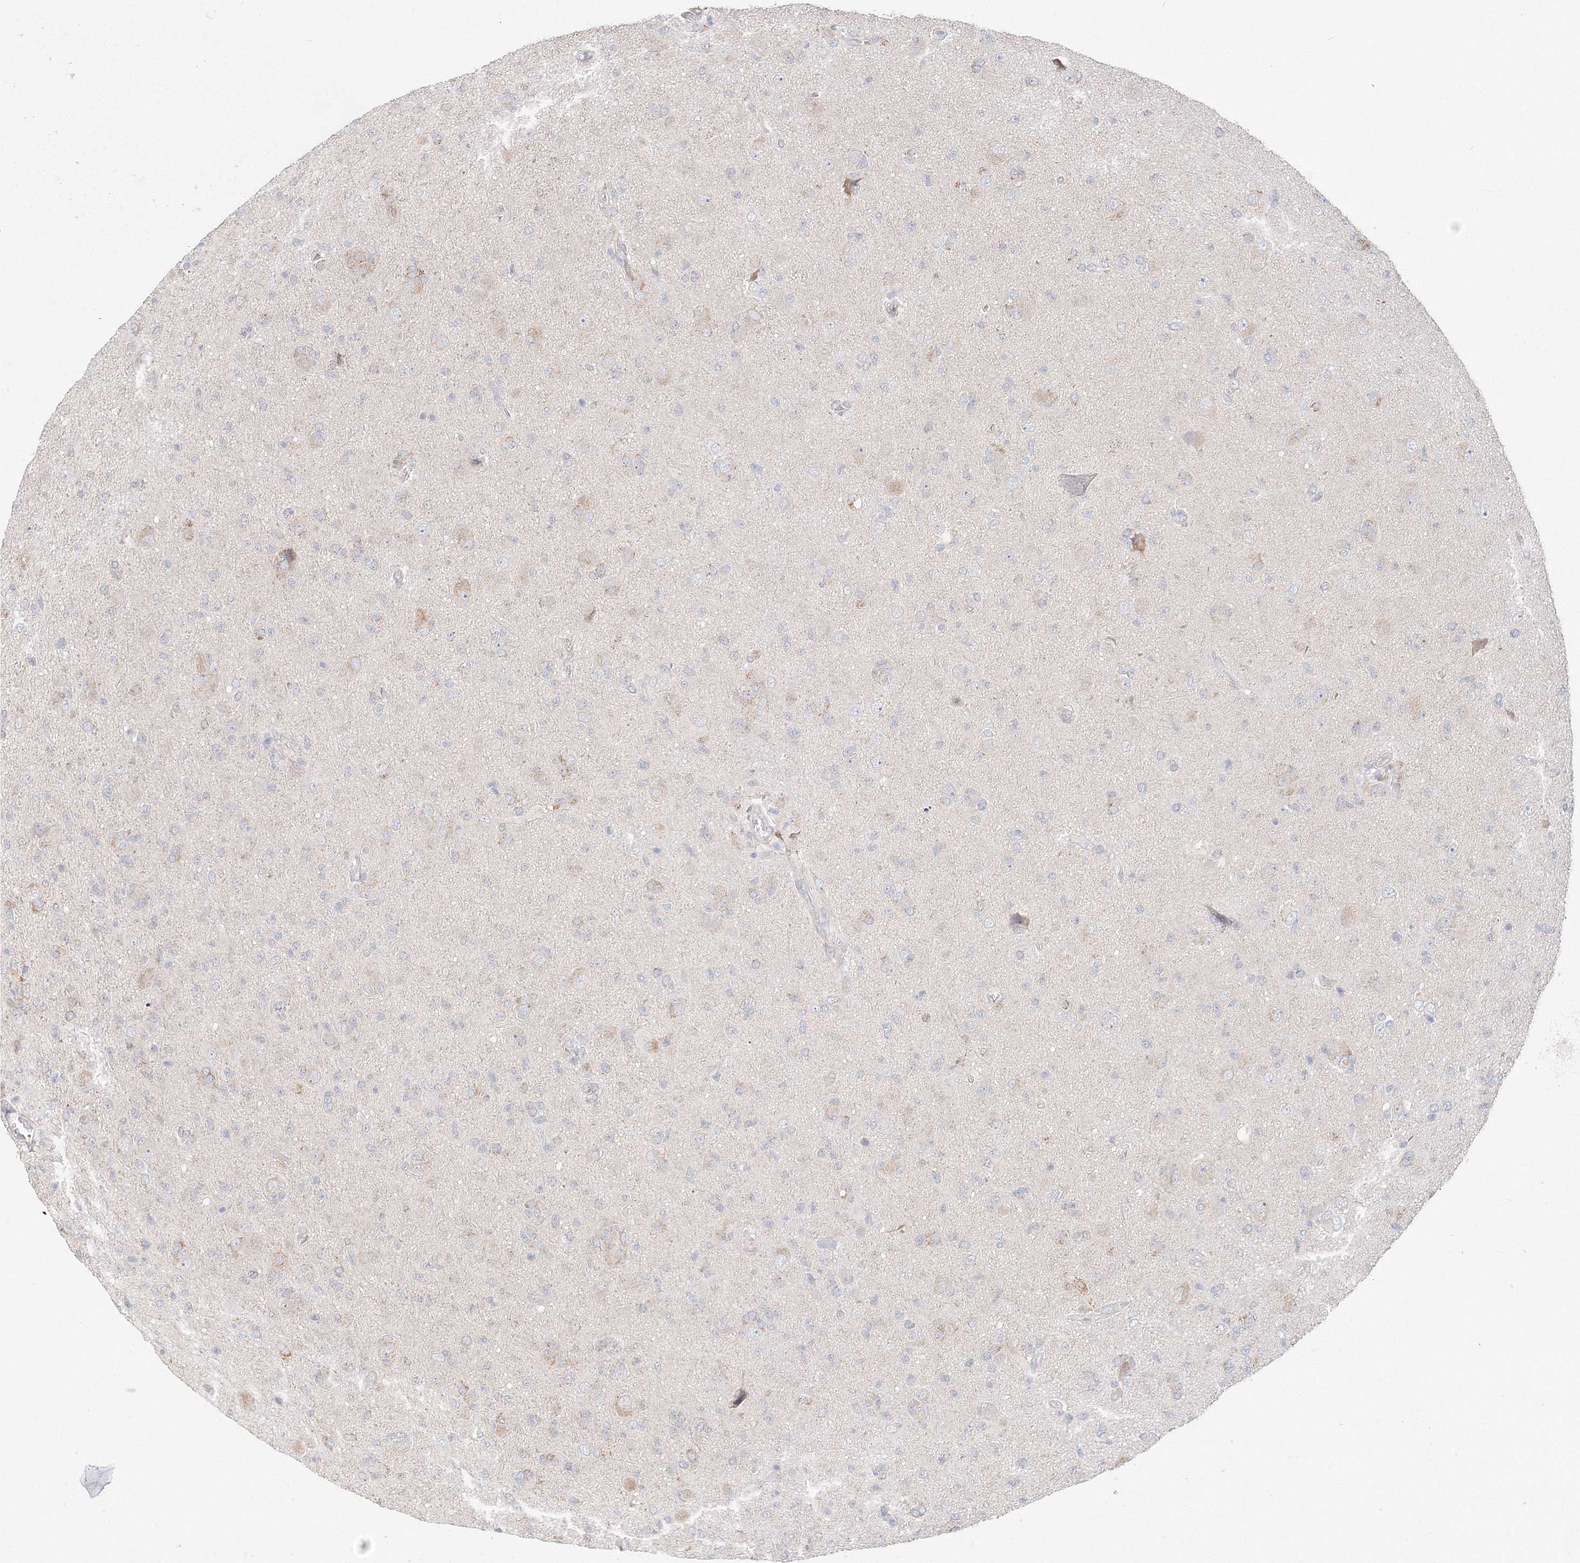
{"staining": {"intensity": "negative", "quantity": "none", "location": "none"}, "tissue": "glioma", "cell_type": "Tumor cells", "image_type": "cancer", "snomed": [{"axis": "morphology", "description": "Glioma, malignant, High grade"}, {"axis": "topography", "description": "Brain"}], "caption": "IHC image of human glioma stained for a protein (brown), which reveals no positivity in tumor cells.", "gene": "DHRS12", "patient": {"sex": "female", "age": 57}}